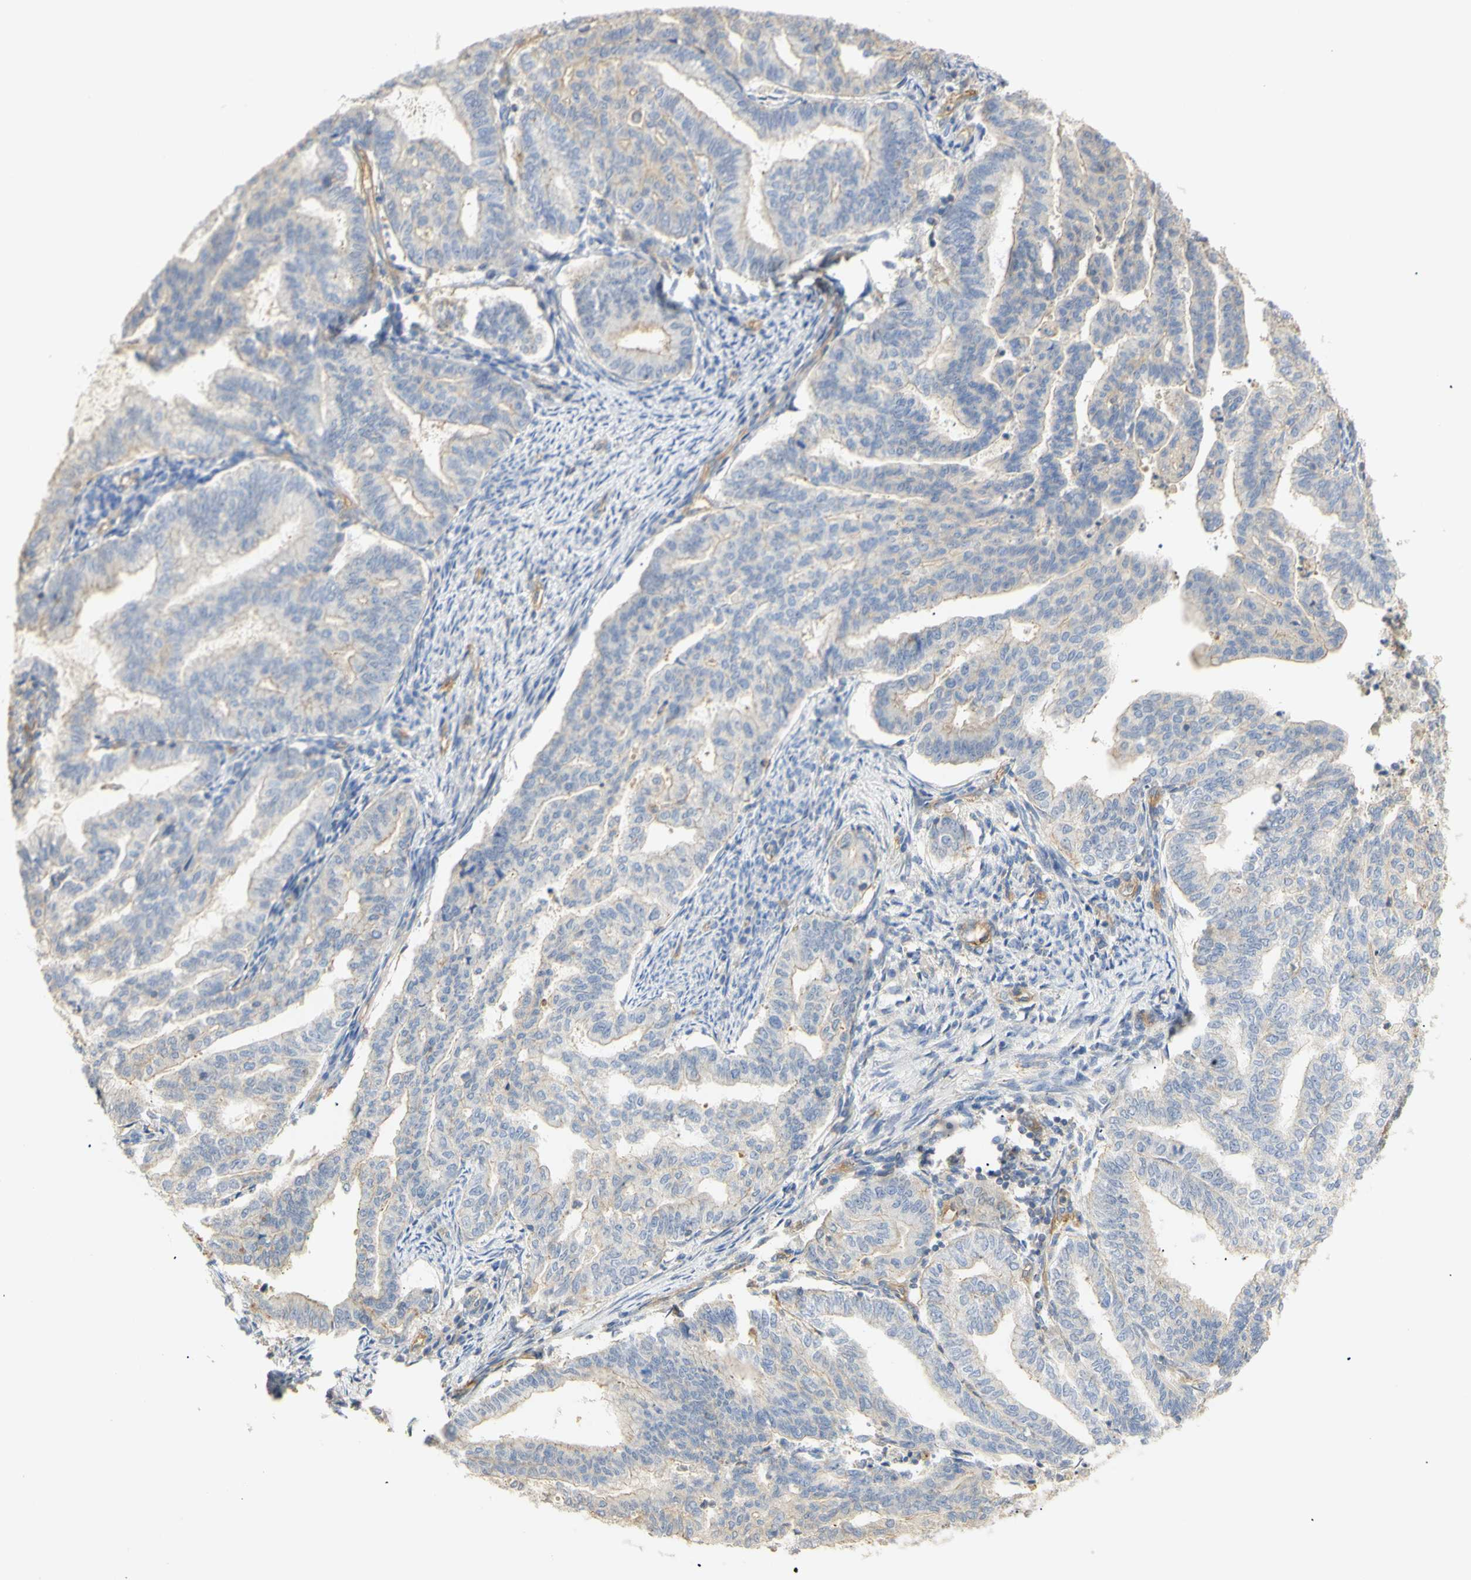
{"staining": {"intensity": "negative", "quantity": "none", "location": "none"}, "tissue": "endometrial cancer", "cell_type": "Tumor cells", "image_type": "cancer", "snomed": [{"axis": "morphology", "description": "Adenocarcinoma, NOS"}, {"axis": "topography", "description": "Endometrium"}], "caption": "A micrograph of adenocarcinoma (endometrial) stained for a protein displays no brown staining in tumor cells. The staining is performed using DAB (3,3'-diaminobenzidine) brown chromogen with nuclei counter-stained in using hematoxylin.", "gene": "KCNE4", "patient": {"sex": "female", "age": 79}}